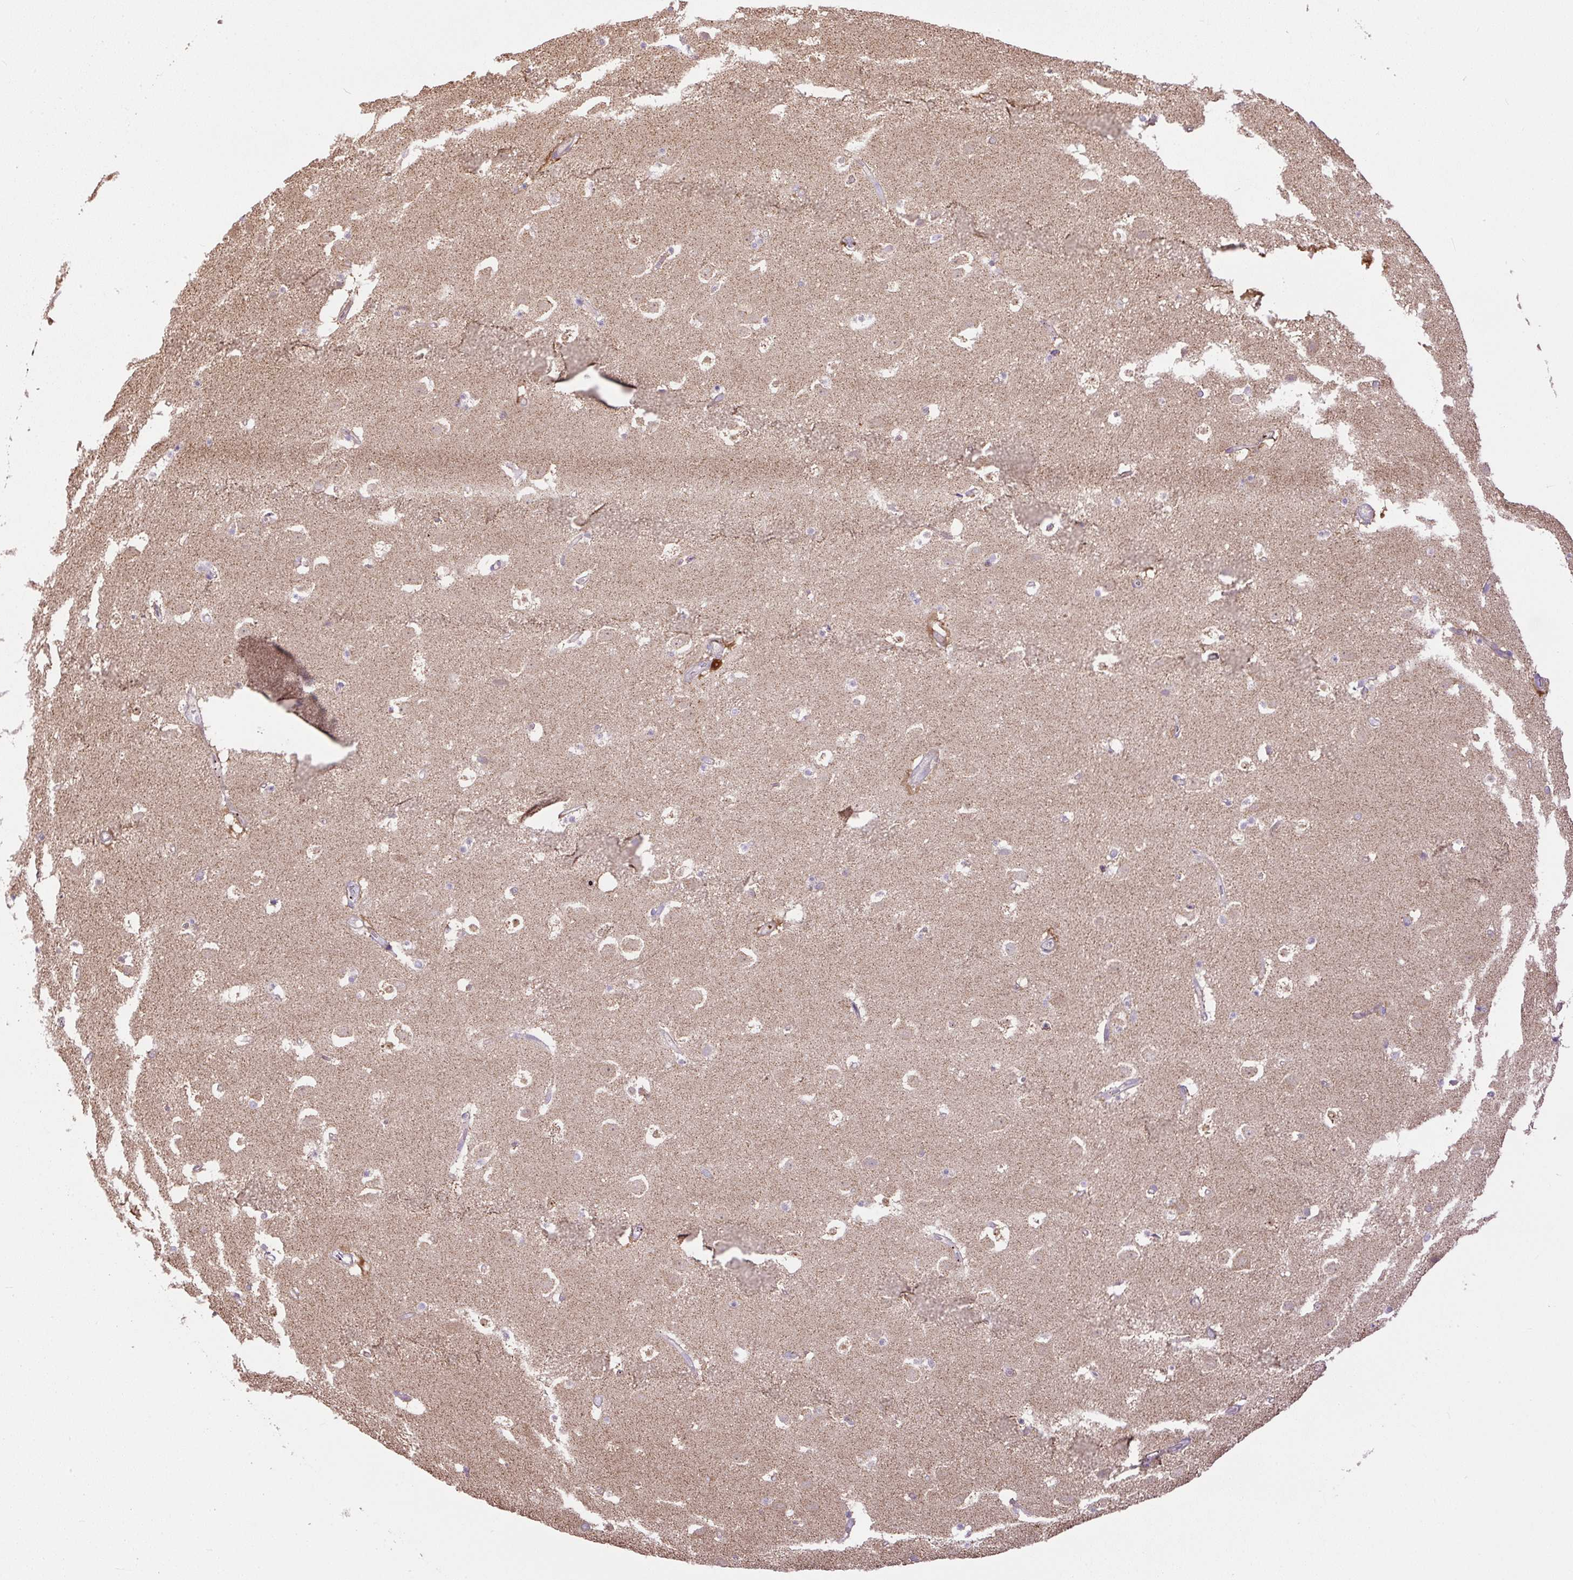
{"staining": {"intensity": "moderate", "quantity": "<25%", "location": "cytoplasmic/membranous,nuclear"}, "tissue": "caudate", "cell_type": "Glial cells", "image_type": "normal", "snomed": [{"axis": "morphology", "description": "Normal tissue, NOS"}, {"axis": "topography", "description": "Lateral ventricle wall"}], "caption": "There is low levels of moderate cytoplasmic/membranous,nuclear staining in glial cells of unremarkable caudate, as demonstrated by immunohistochemical staining (brown color).", "gene": "PPME1", "patient": {"sex": "male", "age": 37}}